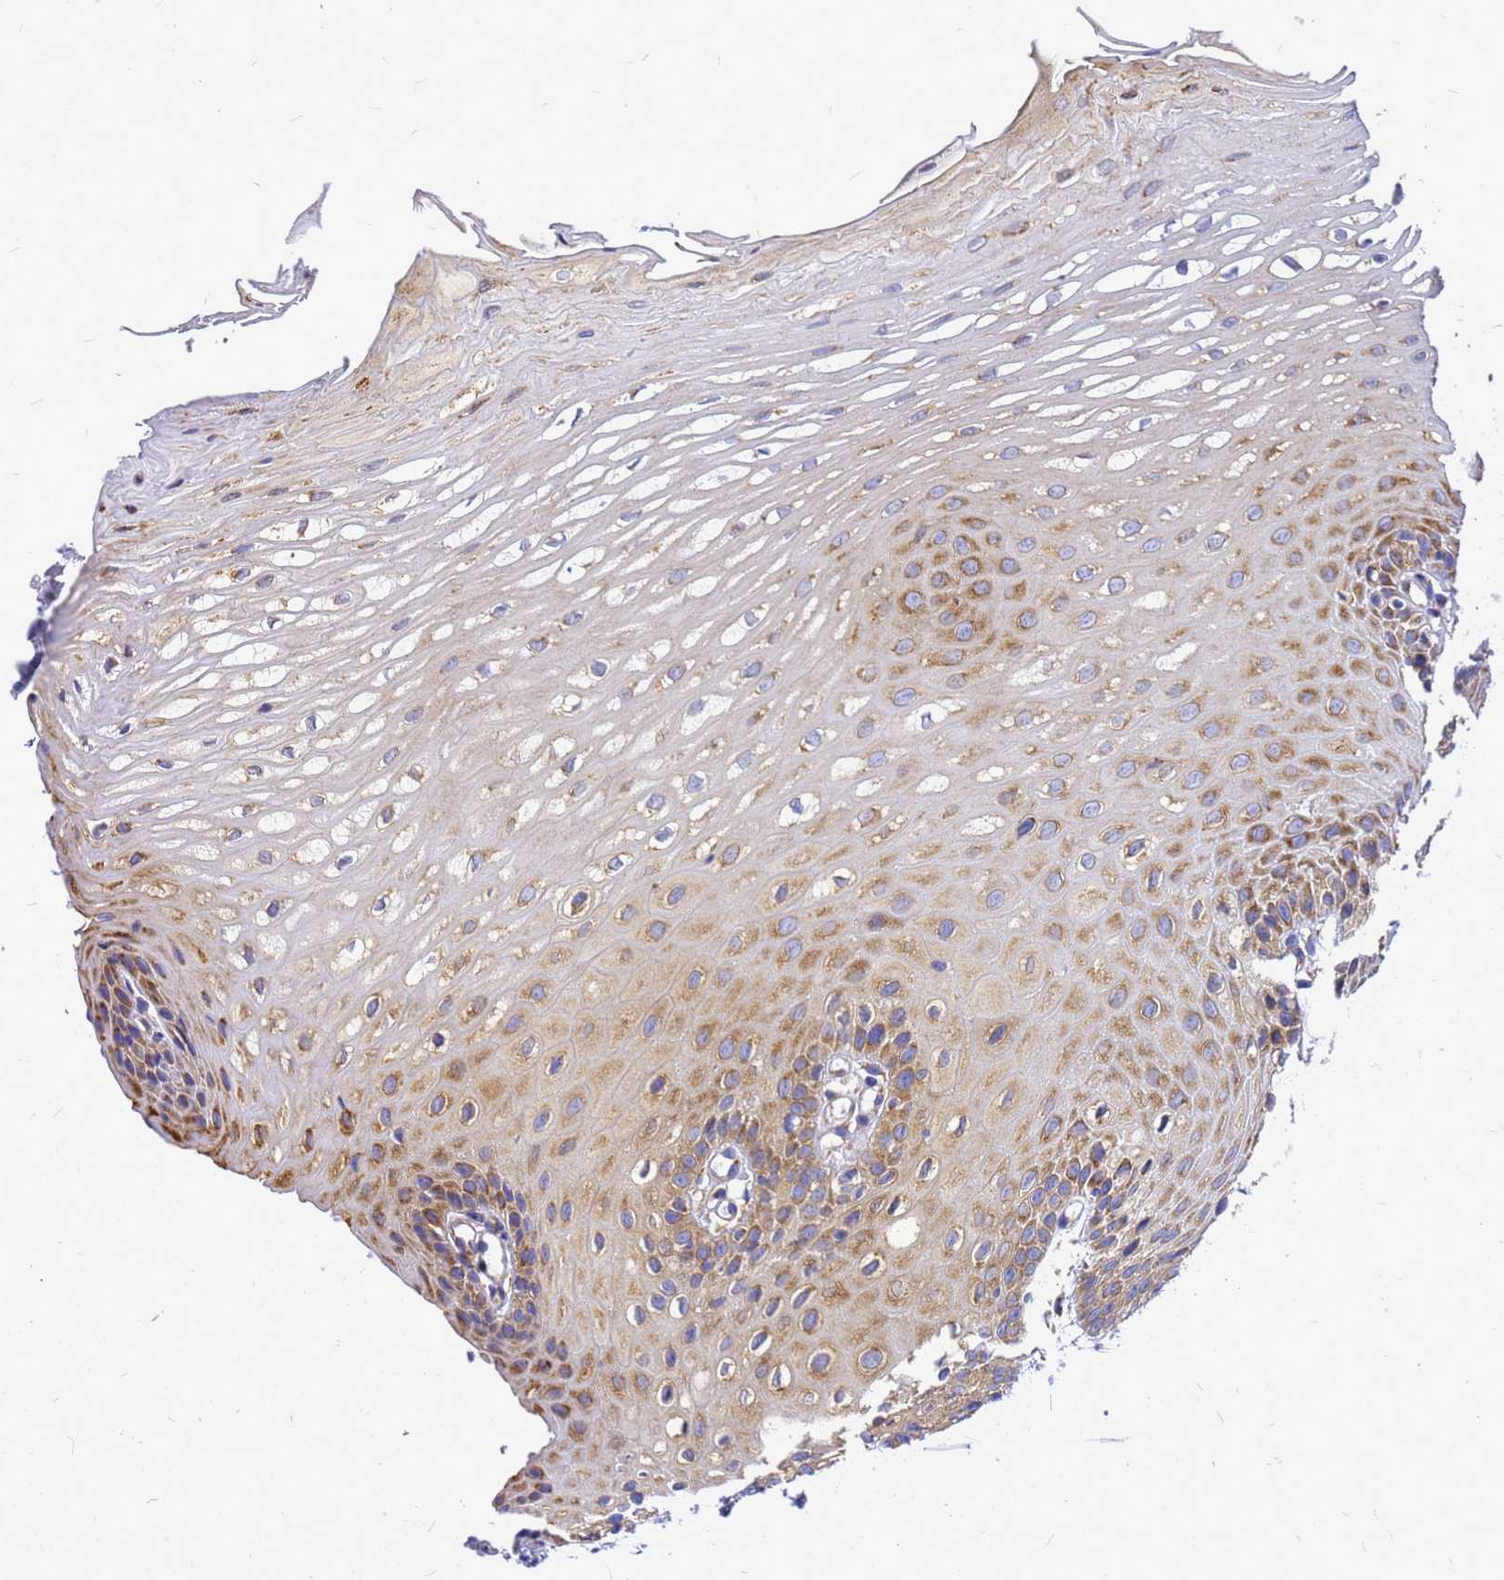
{"staining": {"intensity": "moderate", "quantity": ">75%", "location": "cytoplasmic/membranous"}, "tissue": "oral mucosa", "cell_type": "Squamous epithelial cells", "image_type": "normal", "snomed": [{"axis": "morphology", "description": "Normal tissue, NOS"}, {"axis": "topography", "description": "Oral tissue"}], "caption": "Immunohistochemical staining of benign oral mucosa reveals medium levels of moderate cytoplasmic/membranous staining in about >75% of squamous epithelial cells. The staining was performed using DAB, with brown indicating positive protein expression. Nuclei are stained blue with hematoxylin.", "gene": "EEF1D", "patient": {"sex": "female", "age": 39}}